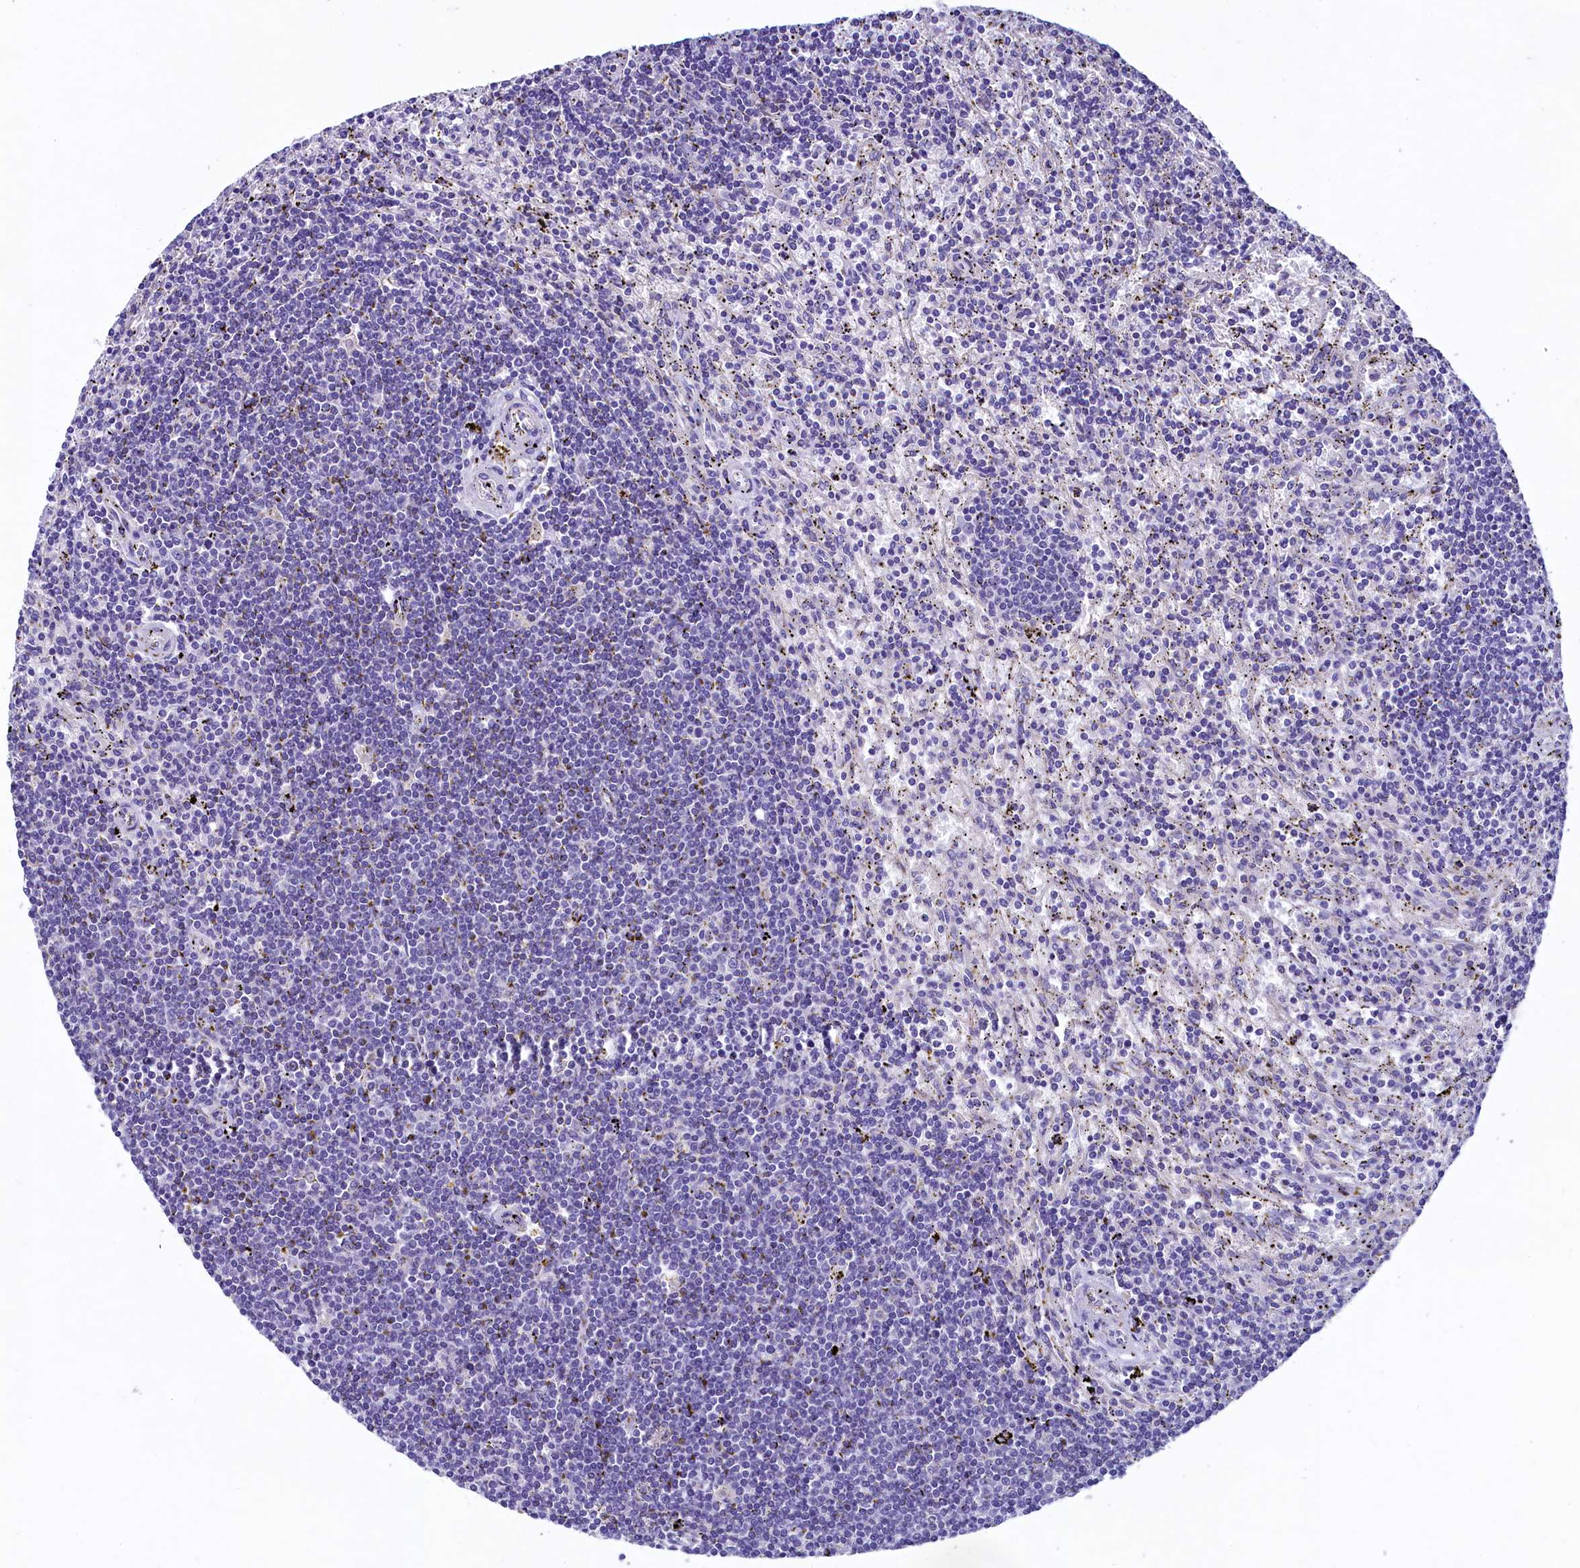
{"staining": {"intensity": "negative", "quantity": "none", "location": "none"}, "tissue": "lymphoma", "cell_type": "Tumor cells", "image_type": "cancer", "snomed": [{"axis": "morphology", "description": "Malignant lymphoma, non-Hodgkin's type, Low grade"}, {"axis": "topography", "description": "Spleen"}], "caption": "Human lymphoma stained for a protein using immunohistochemistry (IHC) reveals no positivity in tumor cells.", "gene": "KRBOX5", "patient": {"sex": "male", "age": 76}}